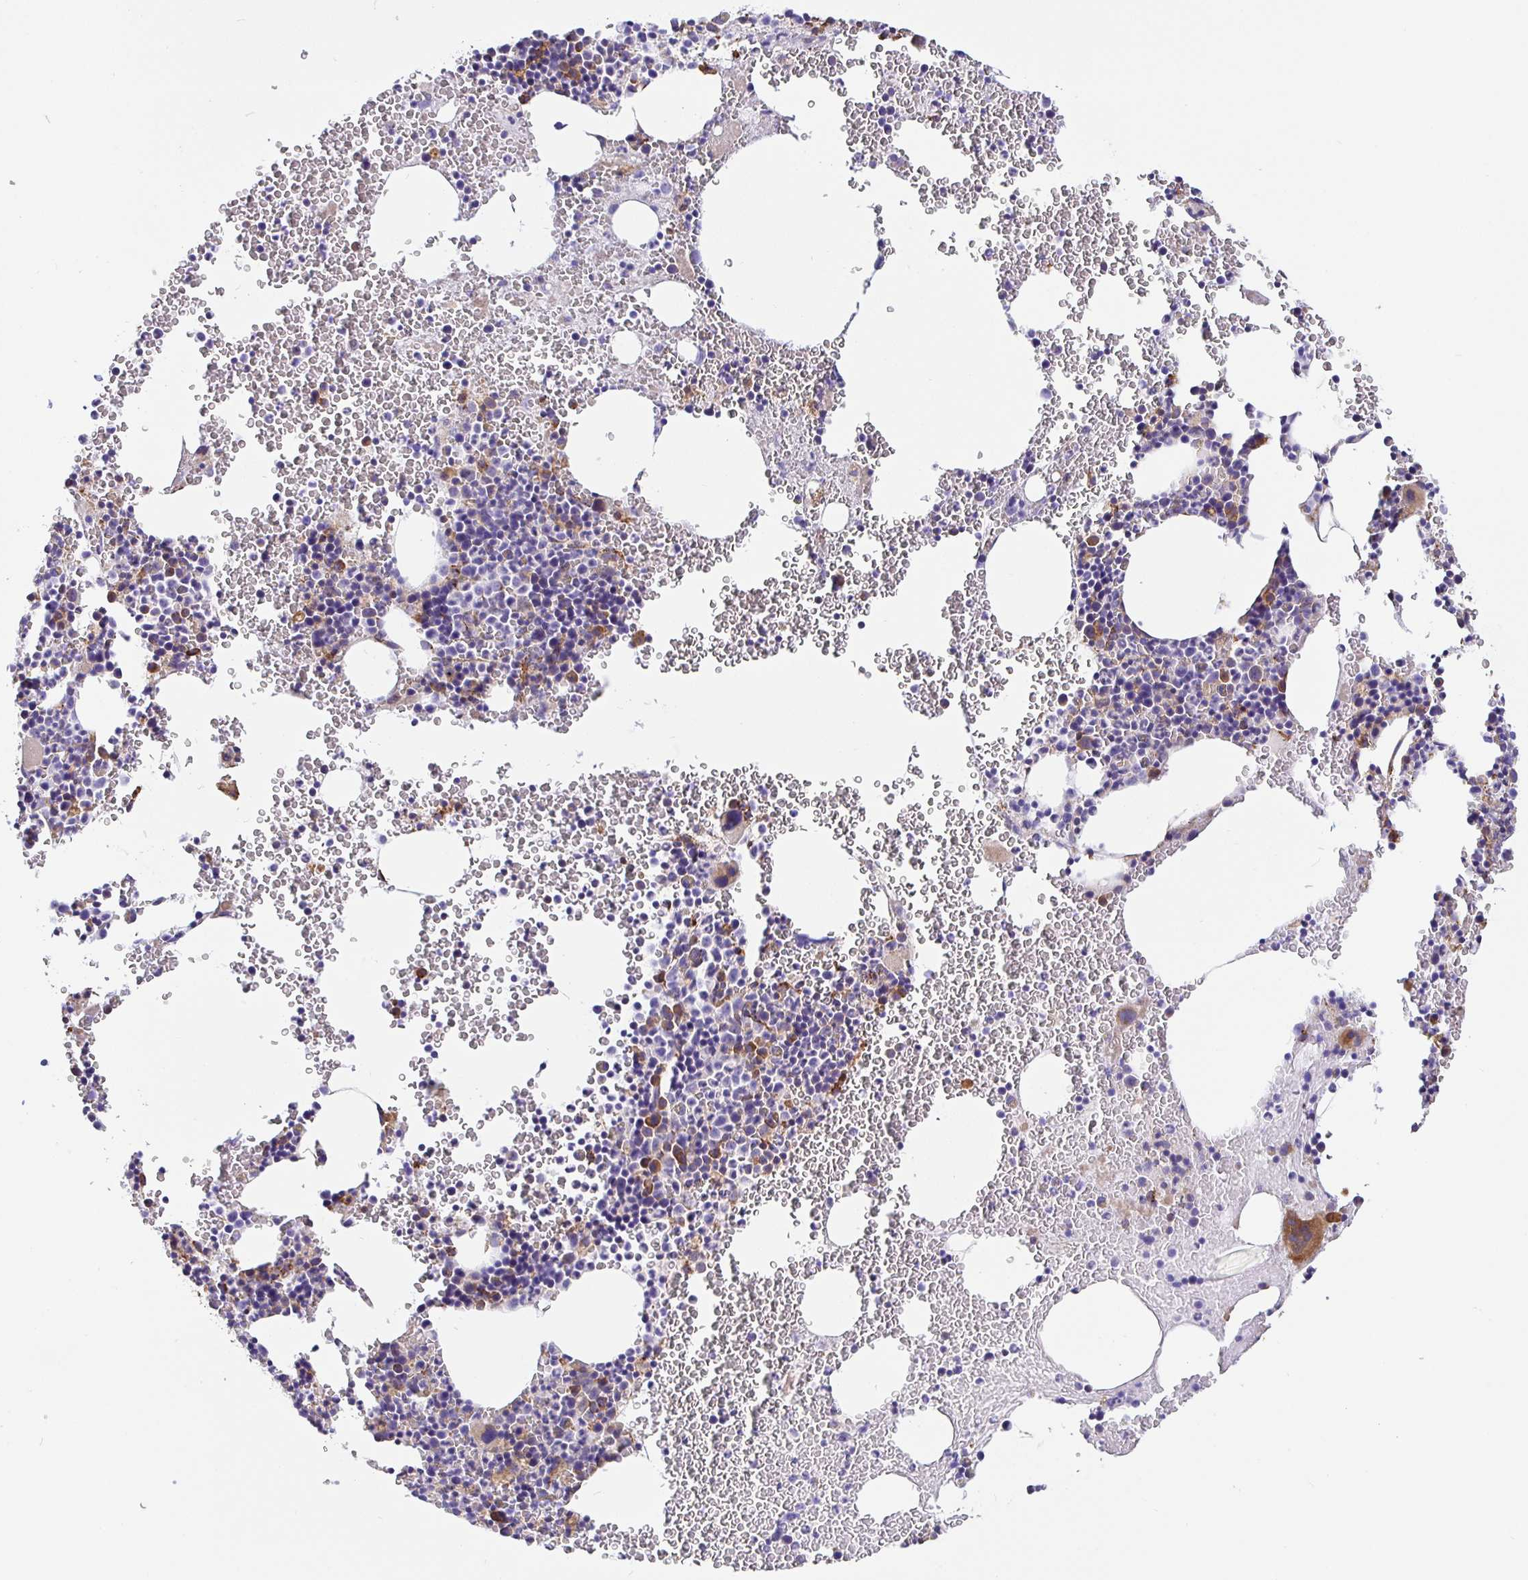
{"staining": {"intensity": "strong", "quantity": "<25%", "location": "cytoplasmic/membranous"}, "tissue": "bone marrow", "cell_type": "Hematopoietic cells", "image_type": "normal", "snomed": [{"axis": "morphology", "description": "Normal tissue, NOS"}, {"axis": "topography", "description": "Bone marrow"}], "caption": "Immunohistochemistry (IHC) of normal bone marrow demonstrates medium levels of strong cytoplasmic/membranous positivity in approximately <25% of hematopoietic cells. The staining is performed using DAB brown chromogen to label protein expression. The nuclei are counter-stained blue using hematoxylin.", "gene": "MAOA", "patient": {"sex": "male", "age": 47}}